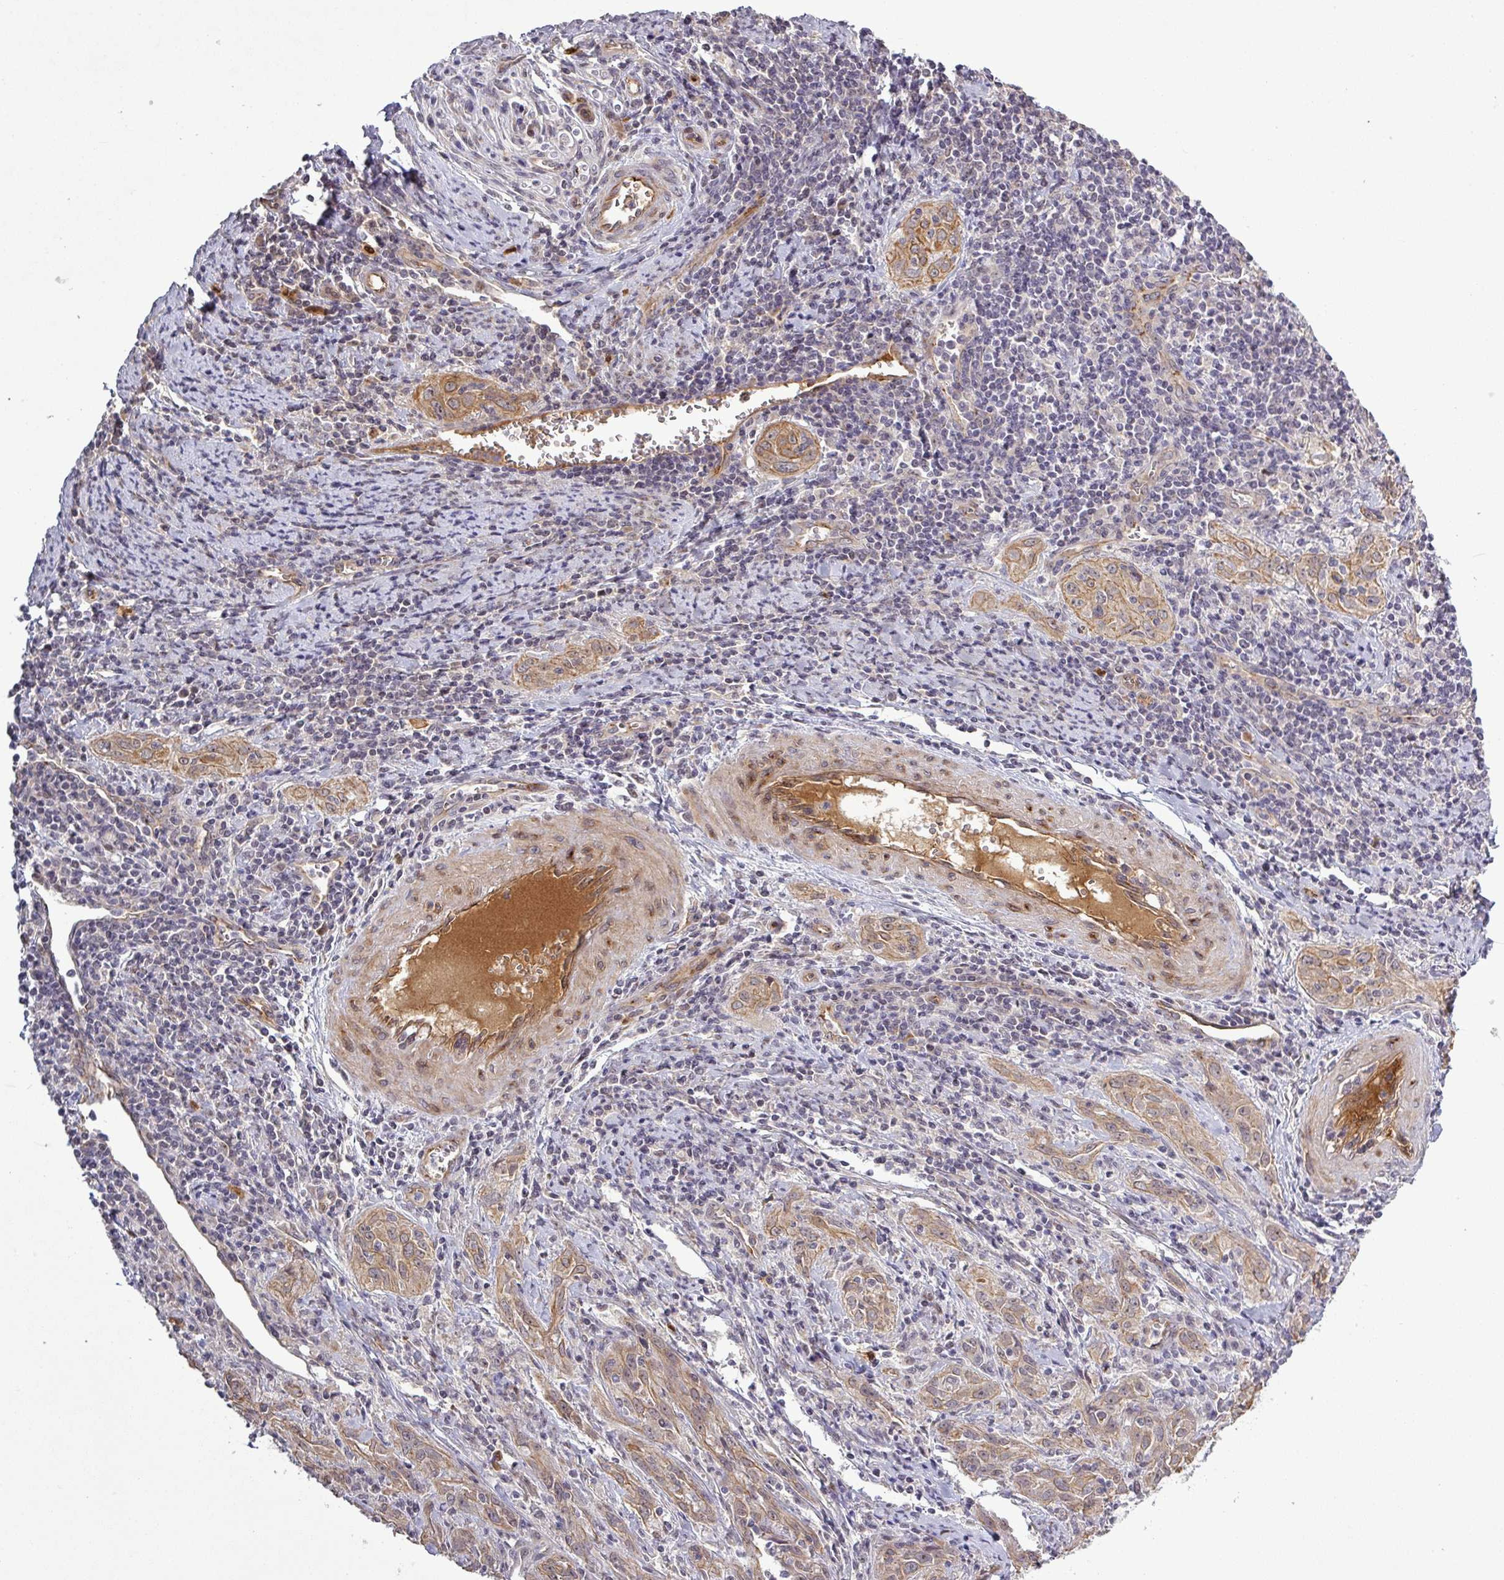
{"staining": {"intensity": "weak", "quantity": ">75%", "location": "cytoplasmic/membranous"}, "tissue": "cervical cancer", "cell_type": "Tumor cells", "image_type": "cancer", "snomed": [{"axis": "morphology", "description": "Squamous cell carcinoma, NOS"}, {"axis": "topography", "description": "Cervix"}], "caption": "Weak cytoplasmic/membranous protein expression is seen in about >75% of tumor cells in squamous cell carcinoma (cervical). The protein of interest is shown in brown color, while the nuclei are stained blue.", "gene": "PCDH1", "patient": {"sex": "female", "age": 57}}